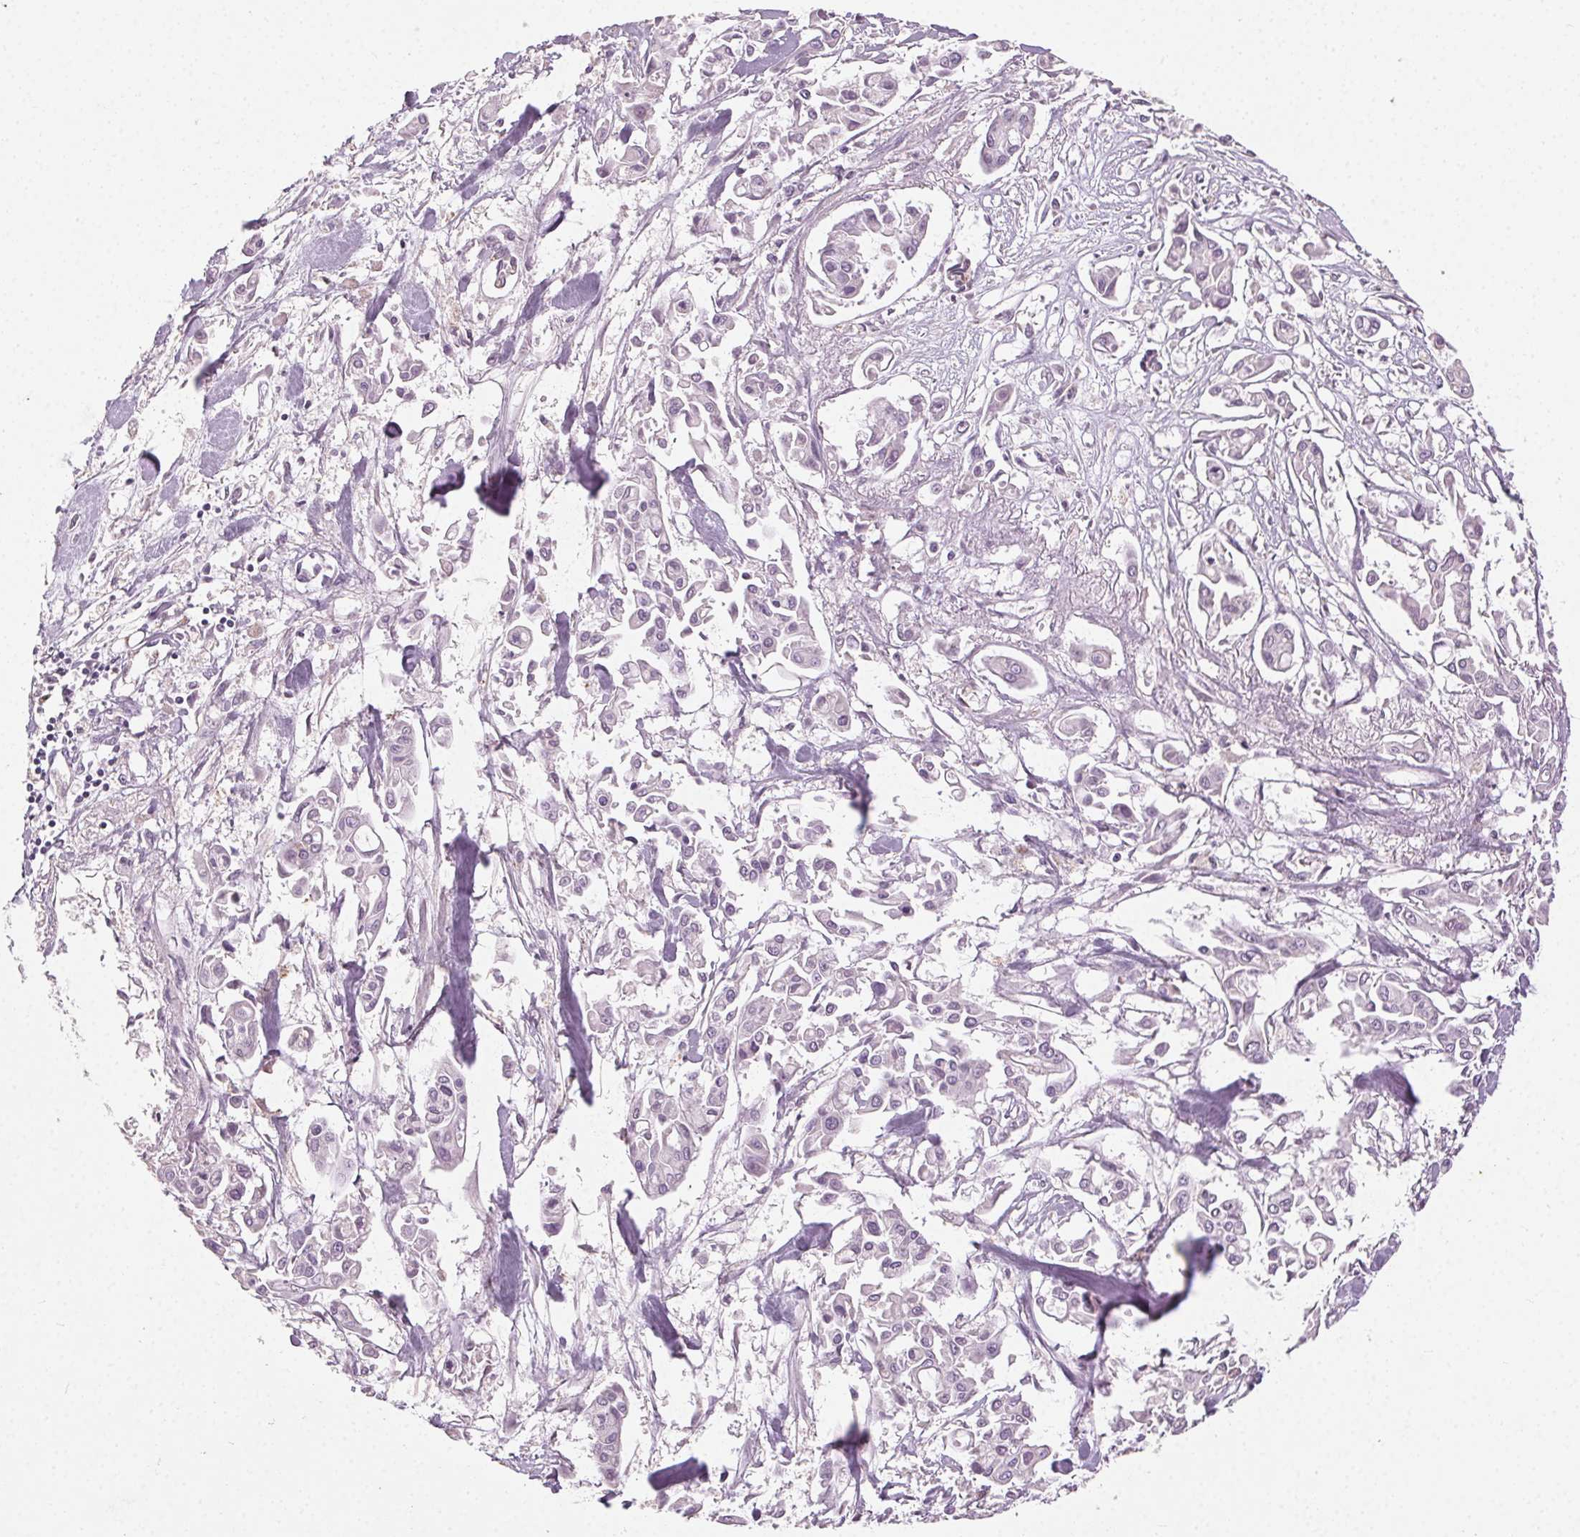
{"staining": {"intensity": "negative", "quantity": "none", "location": "none"}, "tissue": "pancreatic cancer", "cell_type": "Tumor cells", "image_type": "cancer", "snomed": [{"axis": "morphology", "description": "Adenocarcinoma, NOS"}, {"axis": "topography", "description": "Pancreas"}], "caption": "Tumor cells show no significant positivity in adenocarcinoma (pancreatic).", "gene": "CLTRN", "patient": {"sex": "male", "age": 61}}